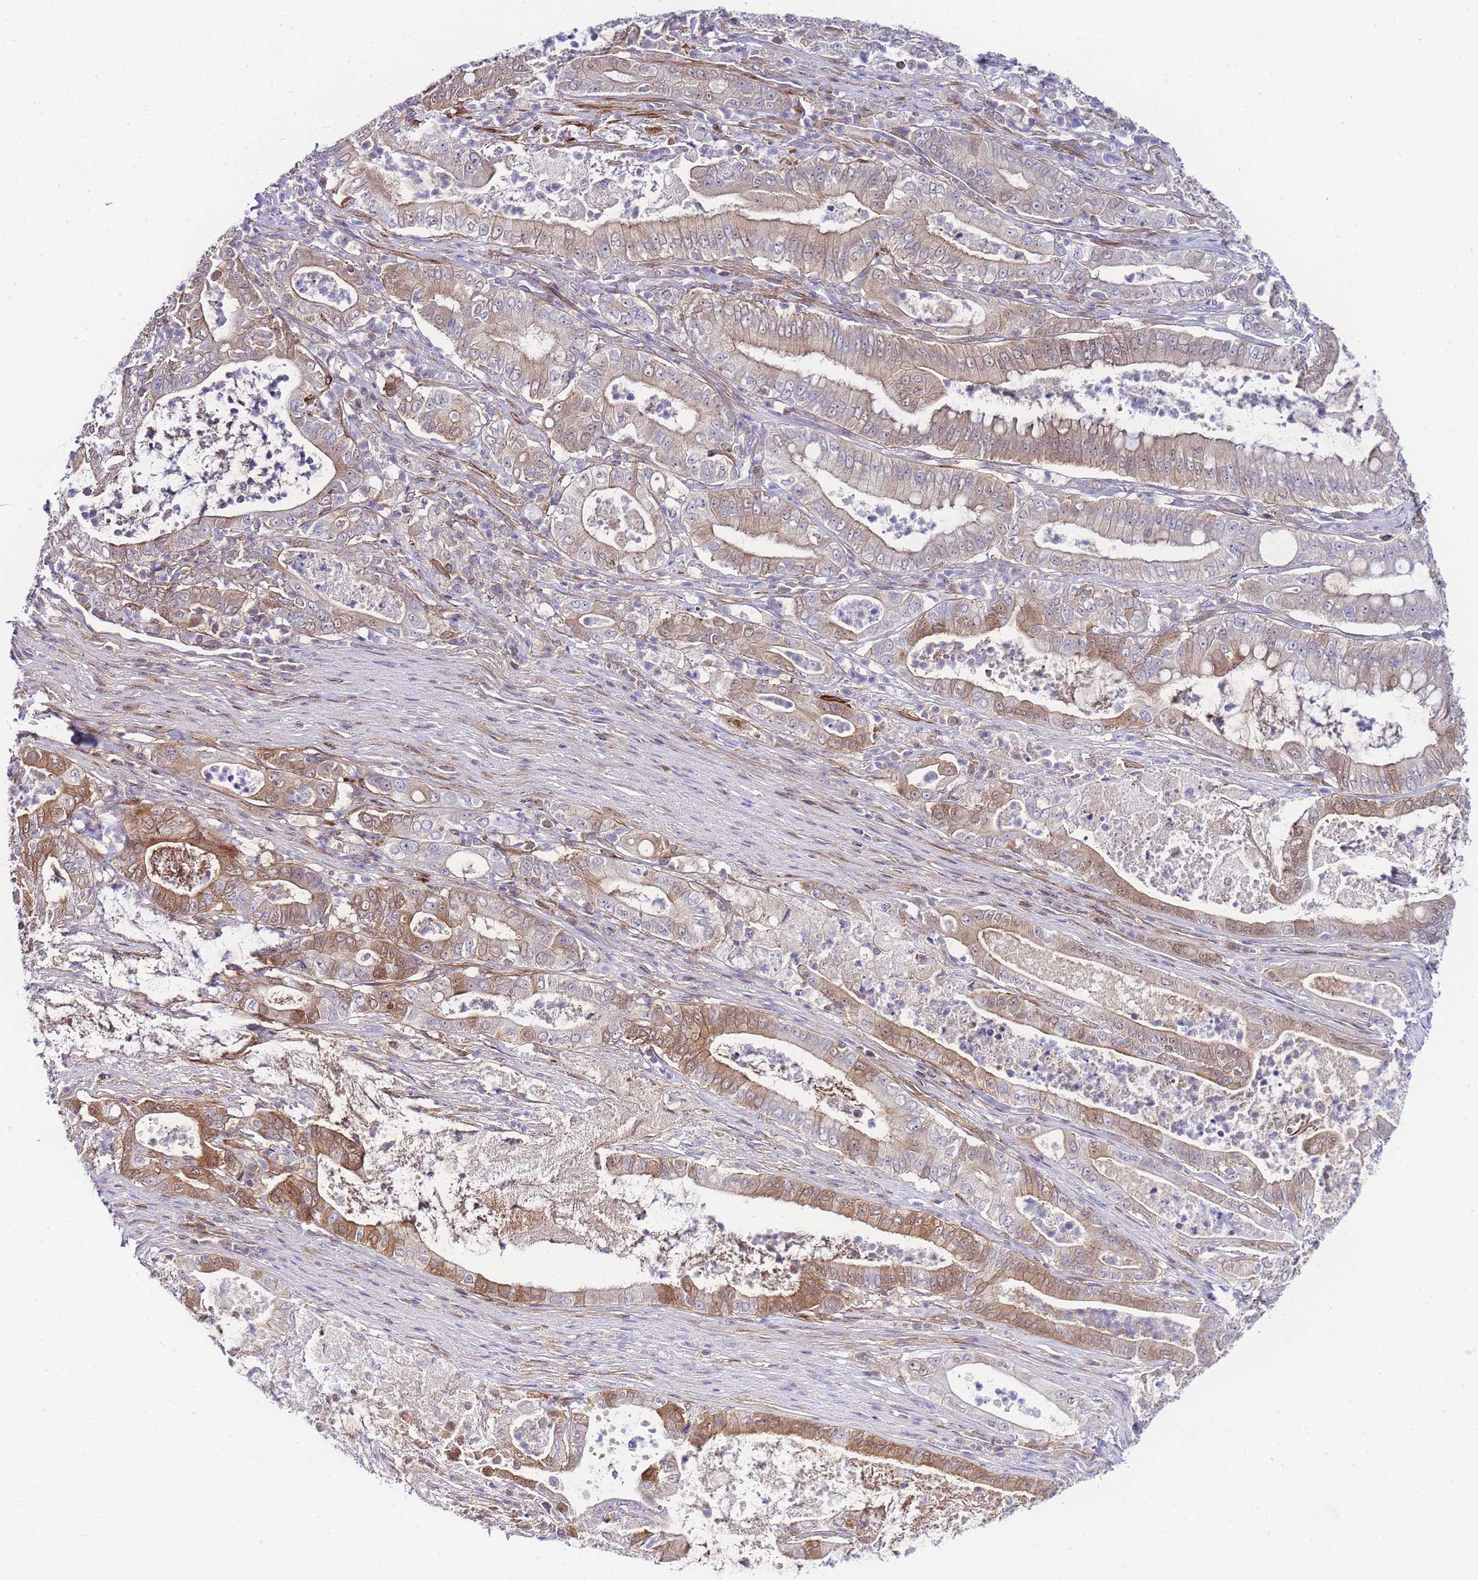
{"staining": {"intensity": "moderate", "quantity": "25%-75%", "location": "cytoplasmic/membranous"}, "tissue": "pancreatic cancer", "cell_type": "Tumor cells", "image_type": "cancer", "snomed": [{"axis": "morphology", "description": "Adenocarcinoma, NOS"}, {"axis": "topography", "description": "Pancreas"}], "caption": "Tumor cells demonstrate moderate cytoplasmic/membranous positivity in approximately 25%-75% of cells in pancreatic cancer (adenocarcinoma).", "gene": "FBN3", "patient": {"sex": "male", "age": 71}}